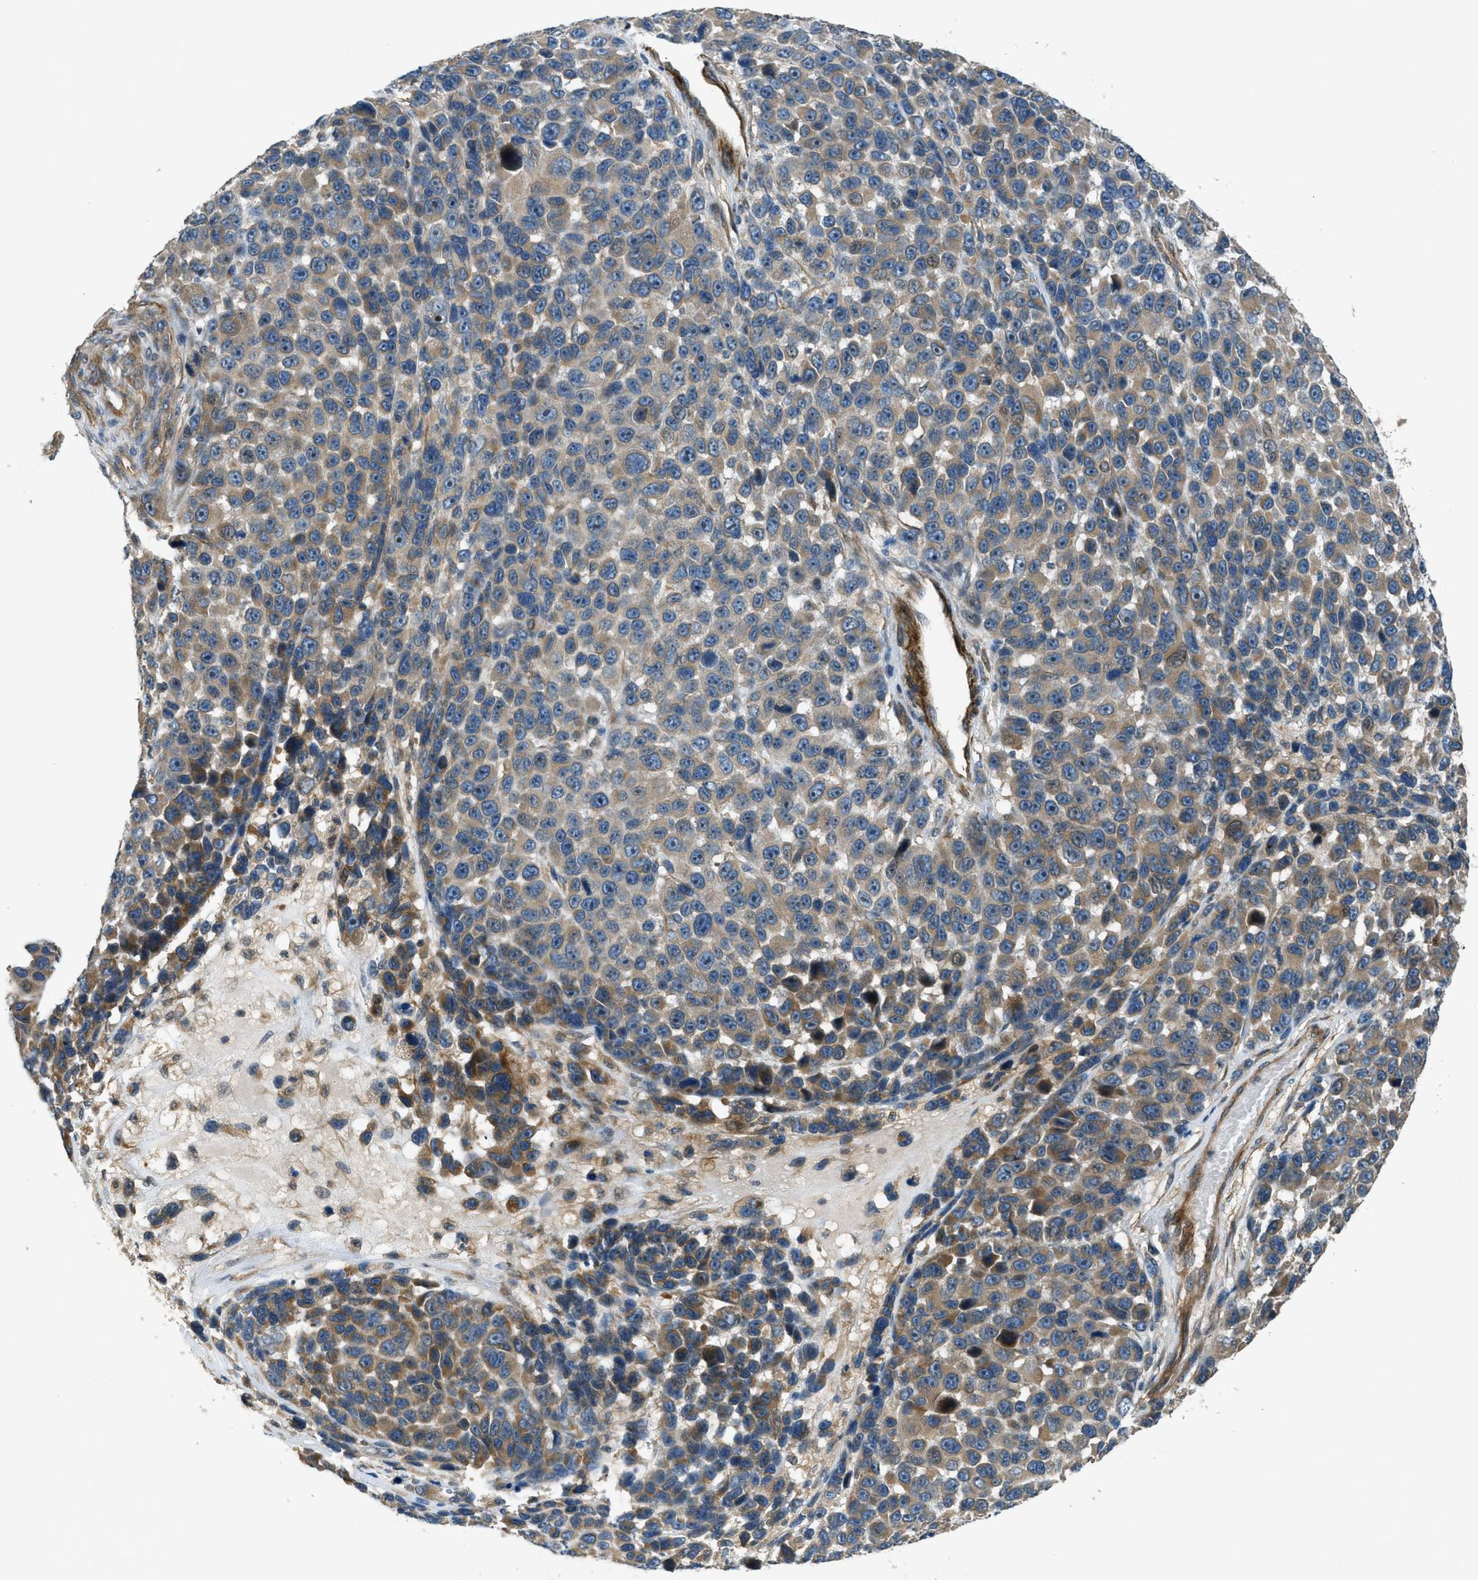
{"staining": {"intensity": "moderate", "quantity": ">75%", "location": "cytoplasmic/membranous,nuclear"}, "tissue": "melanoma", "cell_type": "Tumor cells", "image_type": "cancer", "snomed": [{"axis": "morphology", "description": "Malignant melanoma, NOS"}, {"axis": "topography", "description": "Skin"}], "caption": "This image reveals malignant melanoma stained with immunohistochemistry (IHC) to label a protein in brown. The cytoplasmic/membranous and nuclear of tumor cells show moderate positivity for the protein. Nuclei are counter-stained blue.", "gene": "VEZT", "patient": {"sex": "male", "age": 53}}